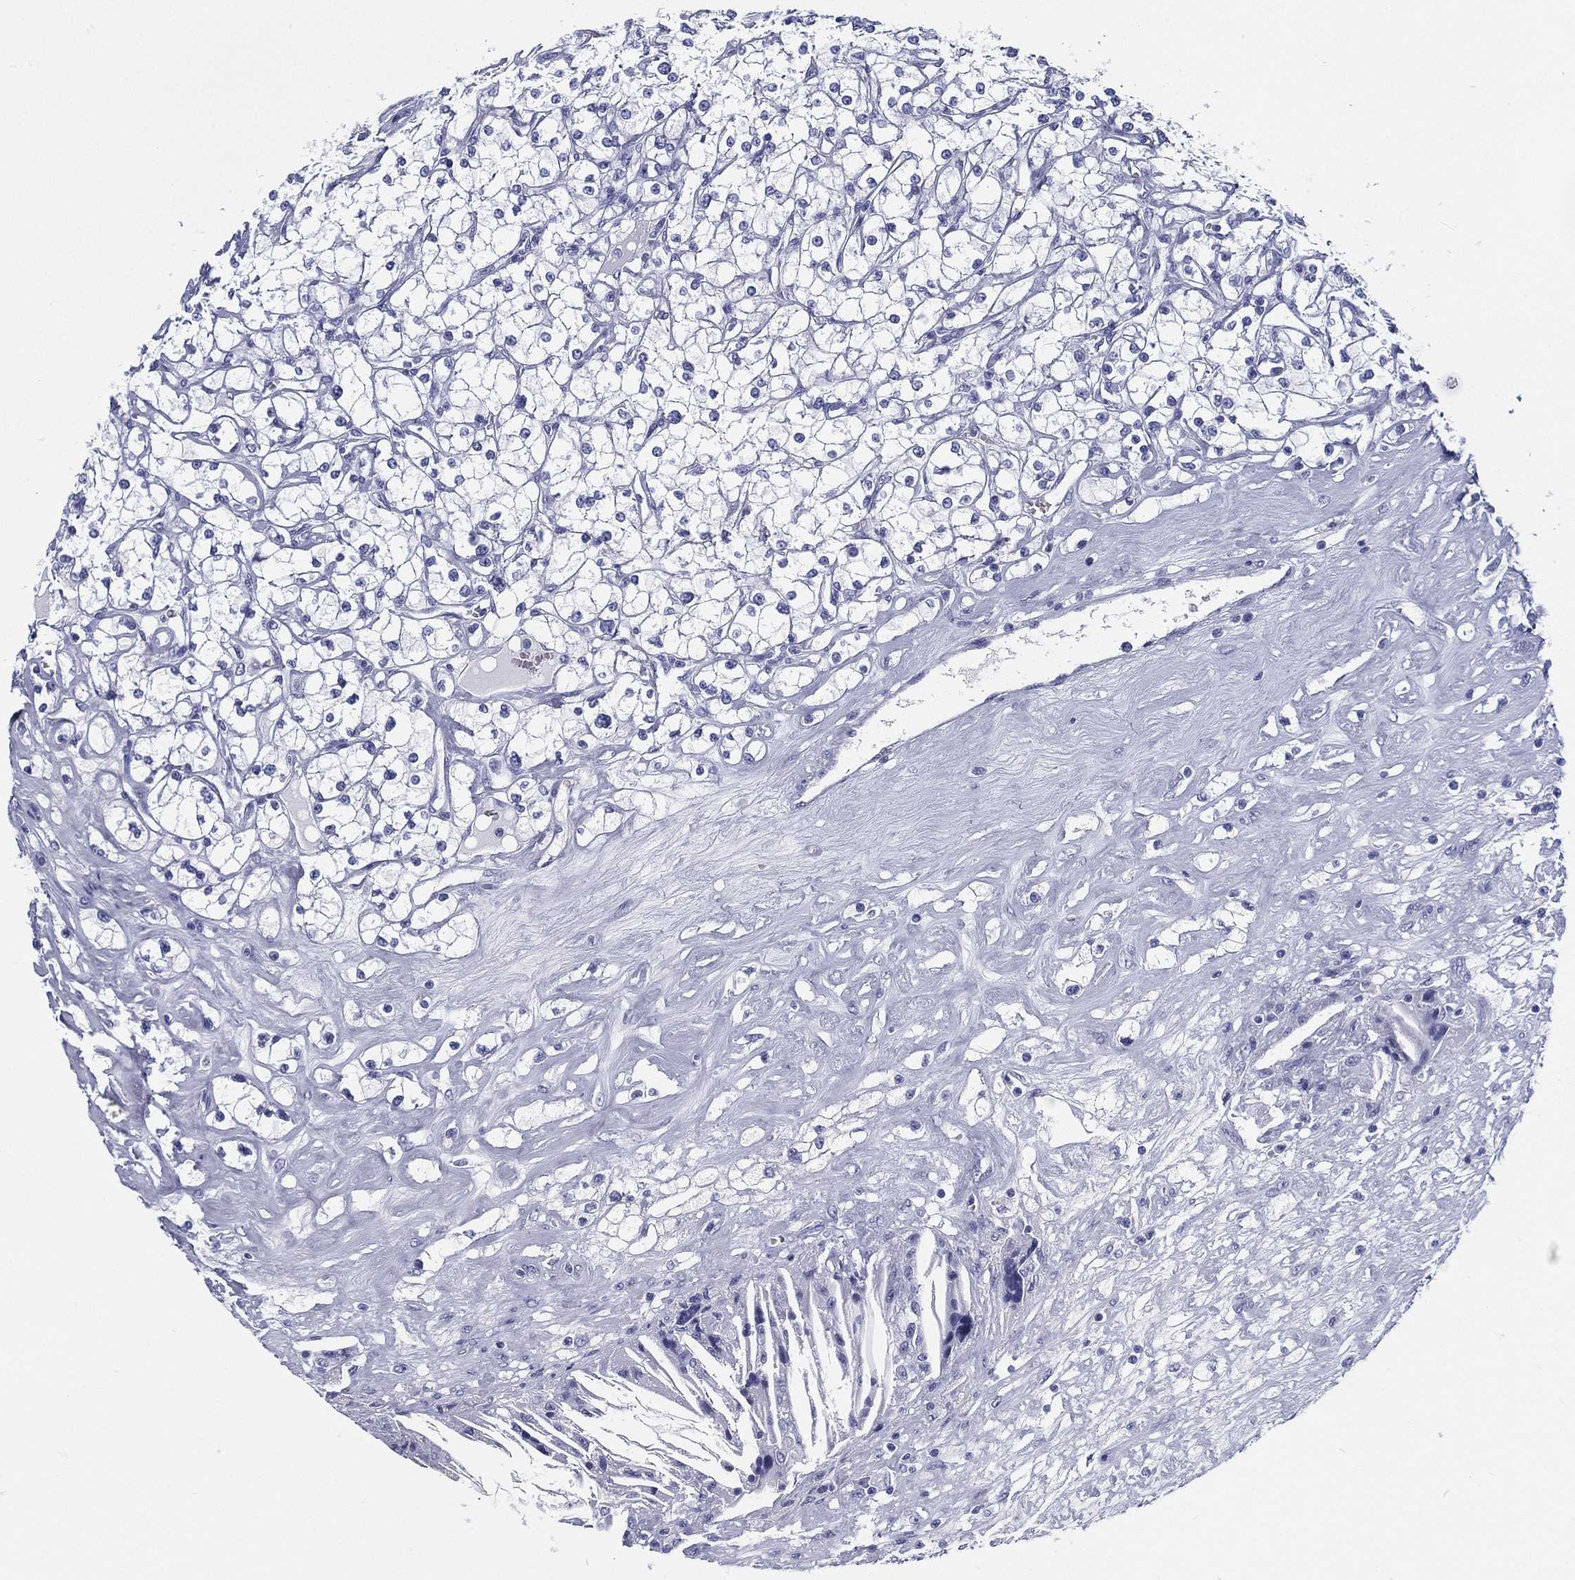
{"staining": {"intensity": "negative", "quantity": "none", "location": "none"}, "tissue": "renal cancer", "cell_type": "Tumor cells", "image_type": "cancer", "snomed": [{"axis": "morphology", "description": "Adenocarcinoma, NOS"}, {"axis": "topography", "description": "Kidney"}], "caption": "Tumor cells show no significant protein positivity in renal cancer (adenocarcinoma). (DAB immunohistochemistry, high magnification).", "gene": "ATP1B2", "patient": {"sex": "male", "age": 67}}